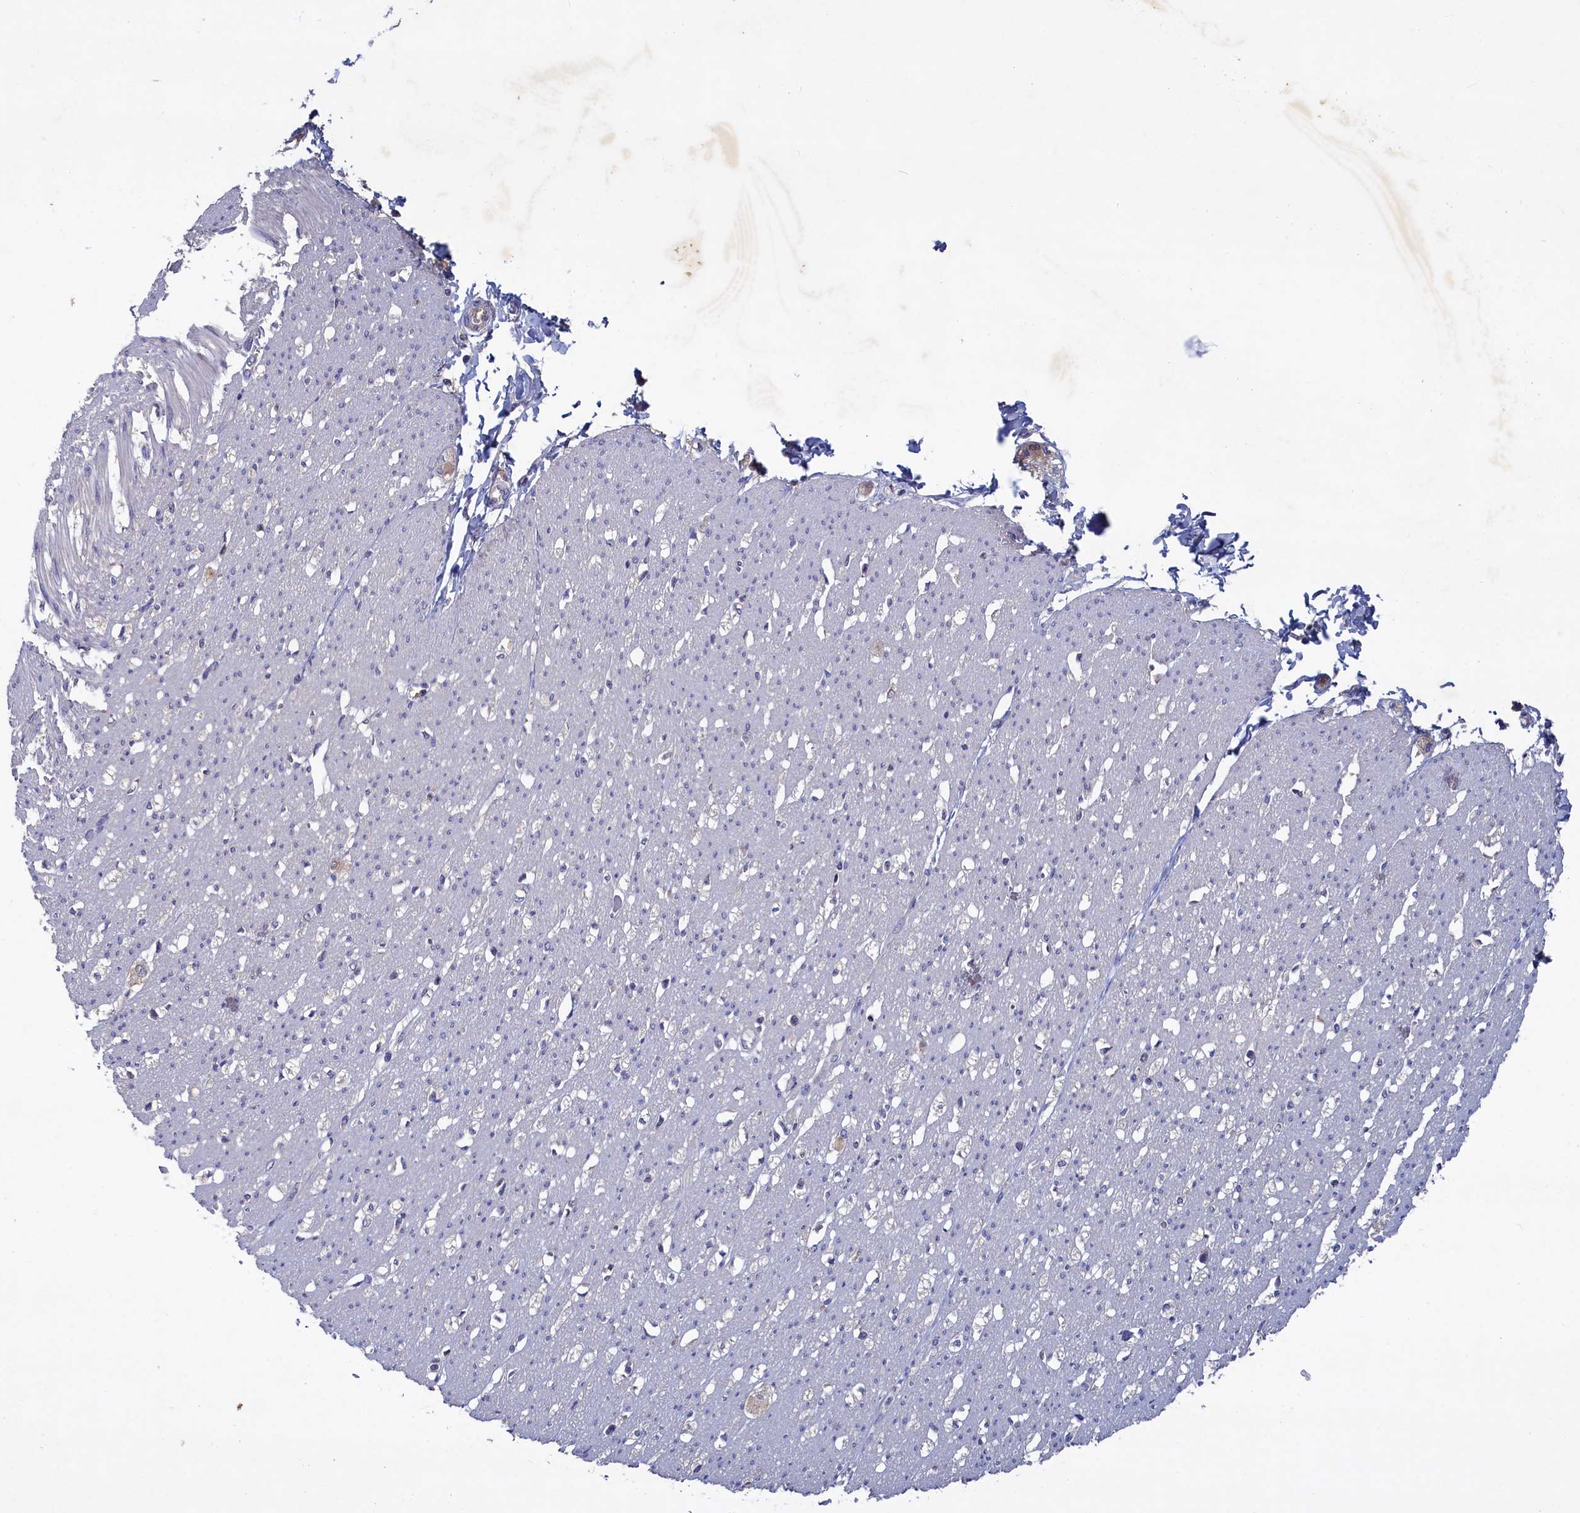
{"staining": {"intensity": "negative", "quantity": "none", "location": "none"}, "tissue": "smooth muscle", "cell_type": "Smooth muscle cells", "image_type": "normal", "snomed": [{"axis": "morphology", "description": "Normal tissue, NOS"}, {"axis": "morphology", "description": "Adenocarcinoma, NOS"}, {"axis": "topography", "description": "Colon"}, {"axis": "topography", "description": "Peripheral nerve tissue"}], "caption": "DAB (3,3'-diaminobenzidine) immunohistochemical staining of benign human smooth muscle demonstrates no significant positivity in smooth muscle cells.", "gene": "CELF5", "patient": {"sex": "male", "age": 14}}